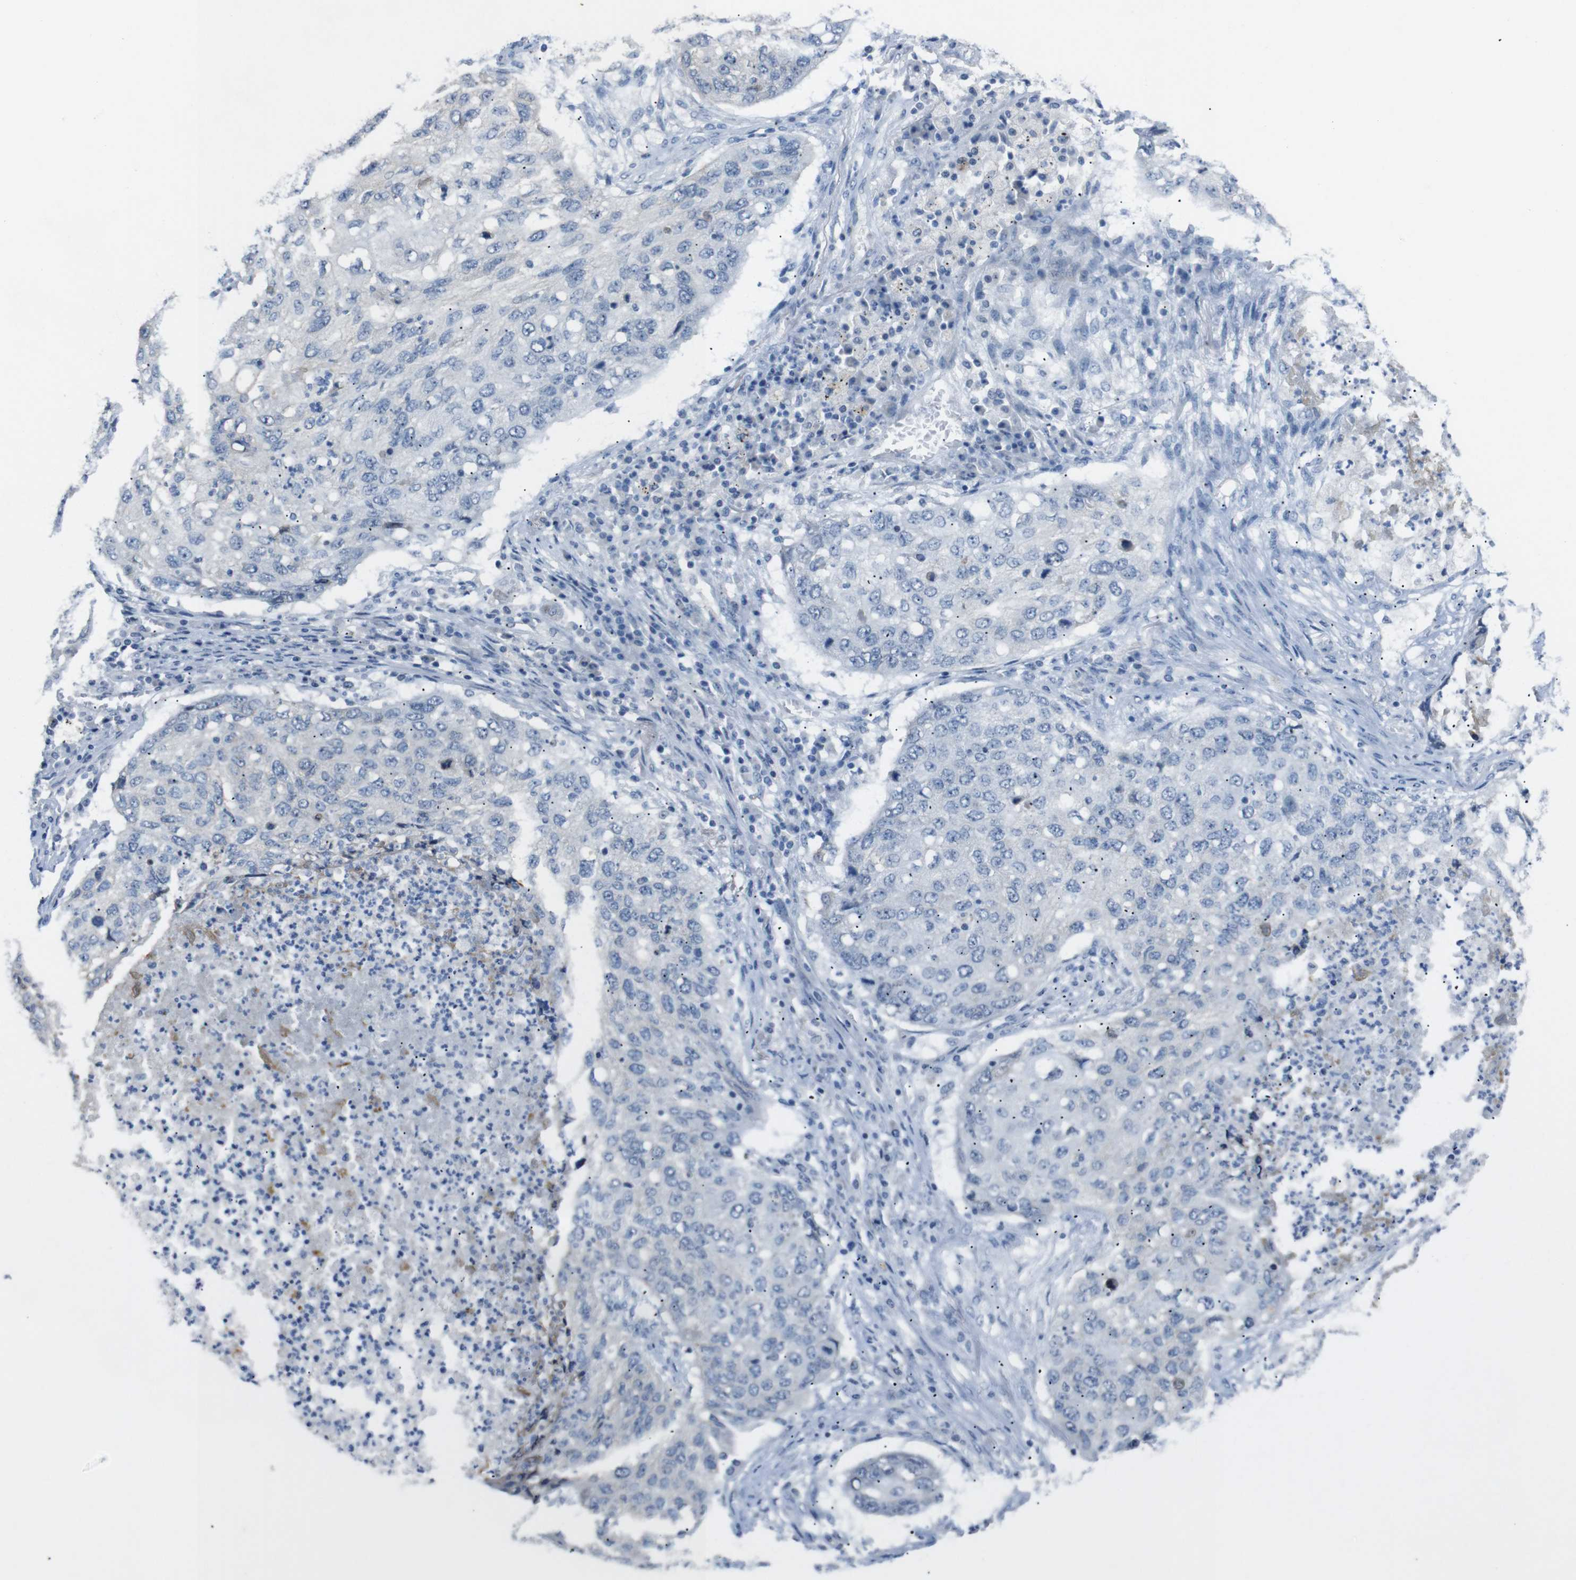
{"staining": {"intensity": "negative", "quantity": "none", "location": "none"}, "tissue": "lung cancer", "cell_type": "Tumor cells", "image_type": "cancer", "snomed": [{"axis": "morphology", "description": "Squamous cell carcinoma, NOS"}, {"axis": "topography", "description": "Lung"}], "caption": "An immunohistochemistry (IHC) image of lung cancer (squamous cell carcinoma) is shown. There is no staining in tumor cells of lung cancer (squamous cell carcinoma). Brightfield microscopy of immunohistochemistry (IHC) stained with DAB (3,3'-diaminobenzidine) (brown) and hematoxylin (blue), captured at high magnification.", "gene": "CHRM5", "patient": {"sex": "female", "age": 63}}